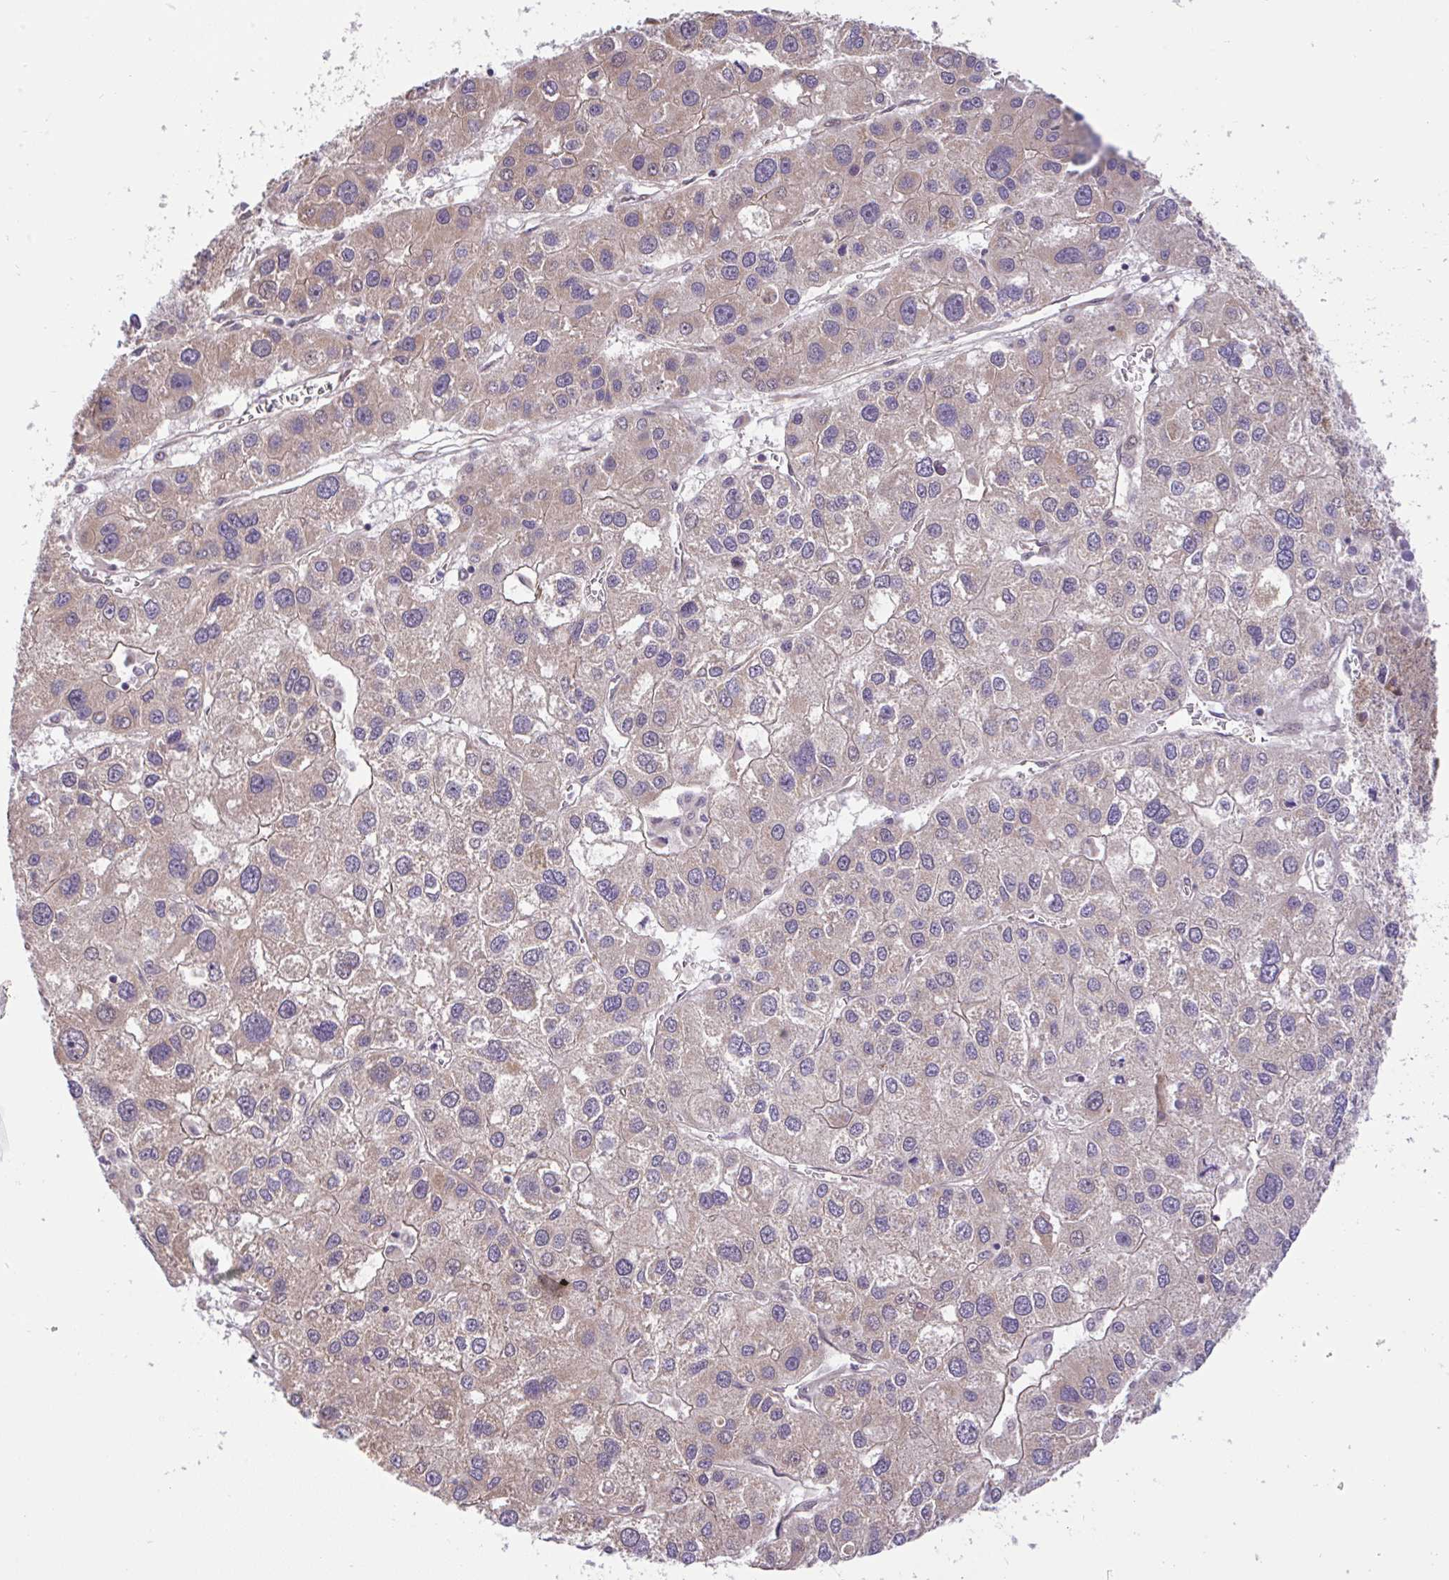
{"staining": {"intensity": "weak", "quantity": "<25%", "location": "cytoplasmic/membranous"}, "tissue": "liver cancer", "cell_type": "Tumor cells", "image_type": "cancer", "snomed": [{"axis": "morphology", "description": "Carcinoma, Hepatocellular, NOS"}, {"axis": "topography", "description": "Liver"}], "caption": "Immunohistochemistry photomicrograph of neoplastic tissue: liver cancer (hepatocellular carcinoma) stained with DAB exhibits no significant protein staining in tumor cells.", "gene": "DLEU7", "patient": {"sex": "male", "age": 73}}